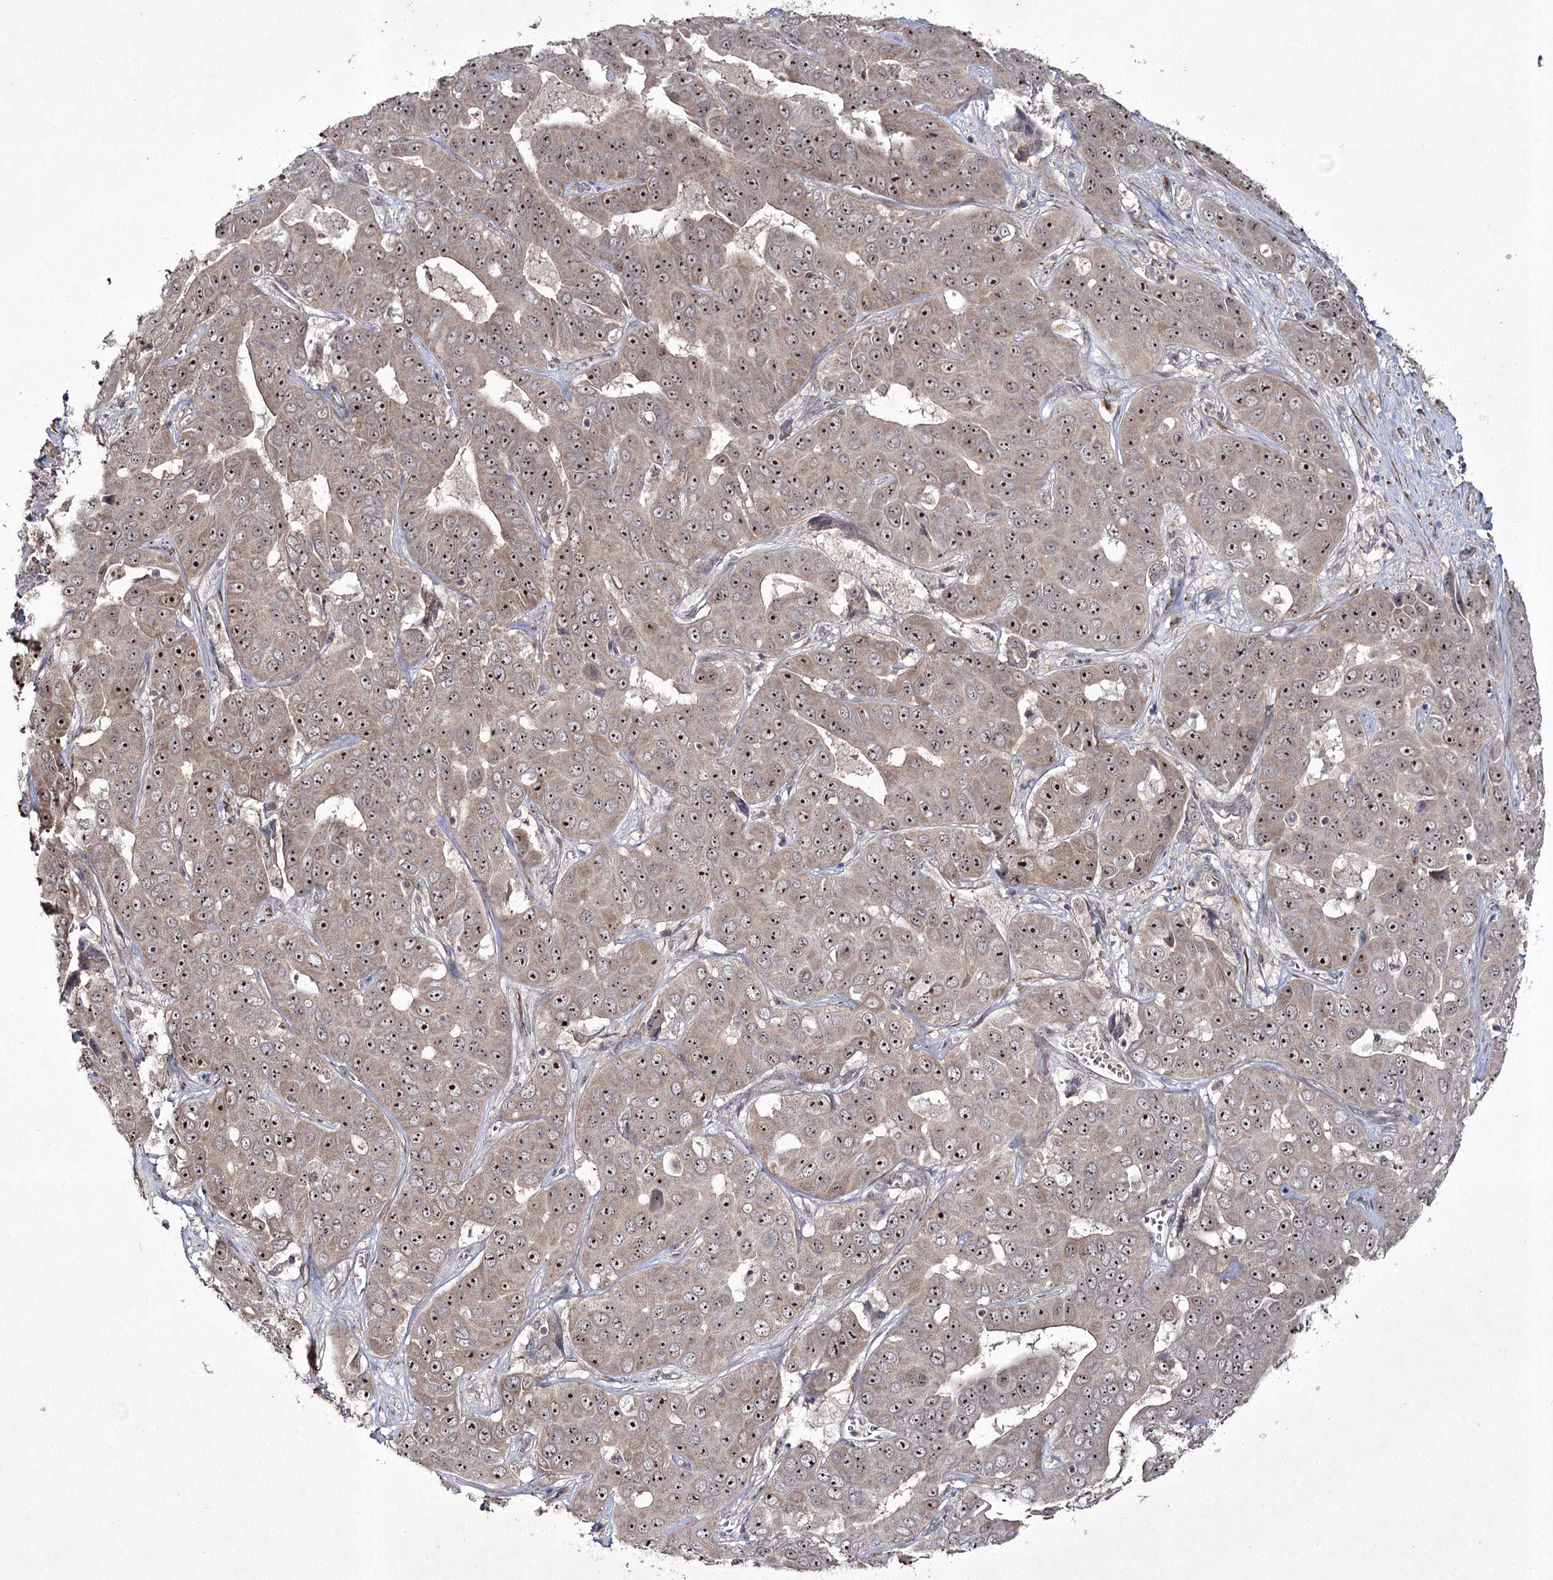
{"staining": {"intensity": "moderate", "quantity": ">75%", "location": "nuclear"}, "tissue": "liver cancer", "cell_type": "Tumor cells", "image_type": "cancer", "snomed": [{"axis": "morphology", "description": "Cholangiocarcinoma"}, {"axis": "topography", "description": "Liver"}], "caption": "Liver cancer stained with IHC shows moderate nuclear expression in approximately >75% of tumor cells. The staining was performed using DAB, with brown indicating positive protein expression. Nuclei are stained blue with hematoxylin.", "gene": "CCDC59", "patient": {"sex": "female", "age": 52}}